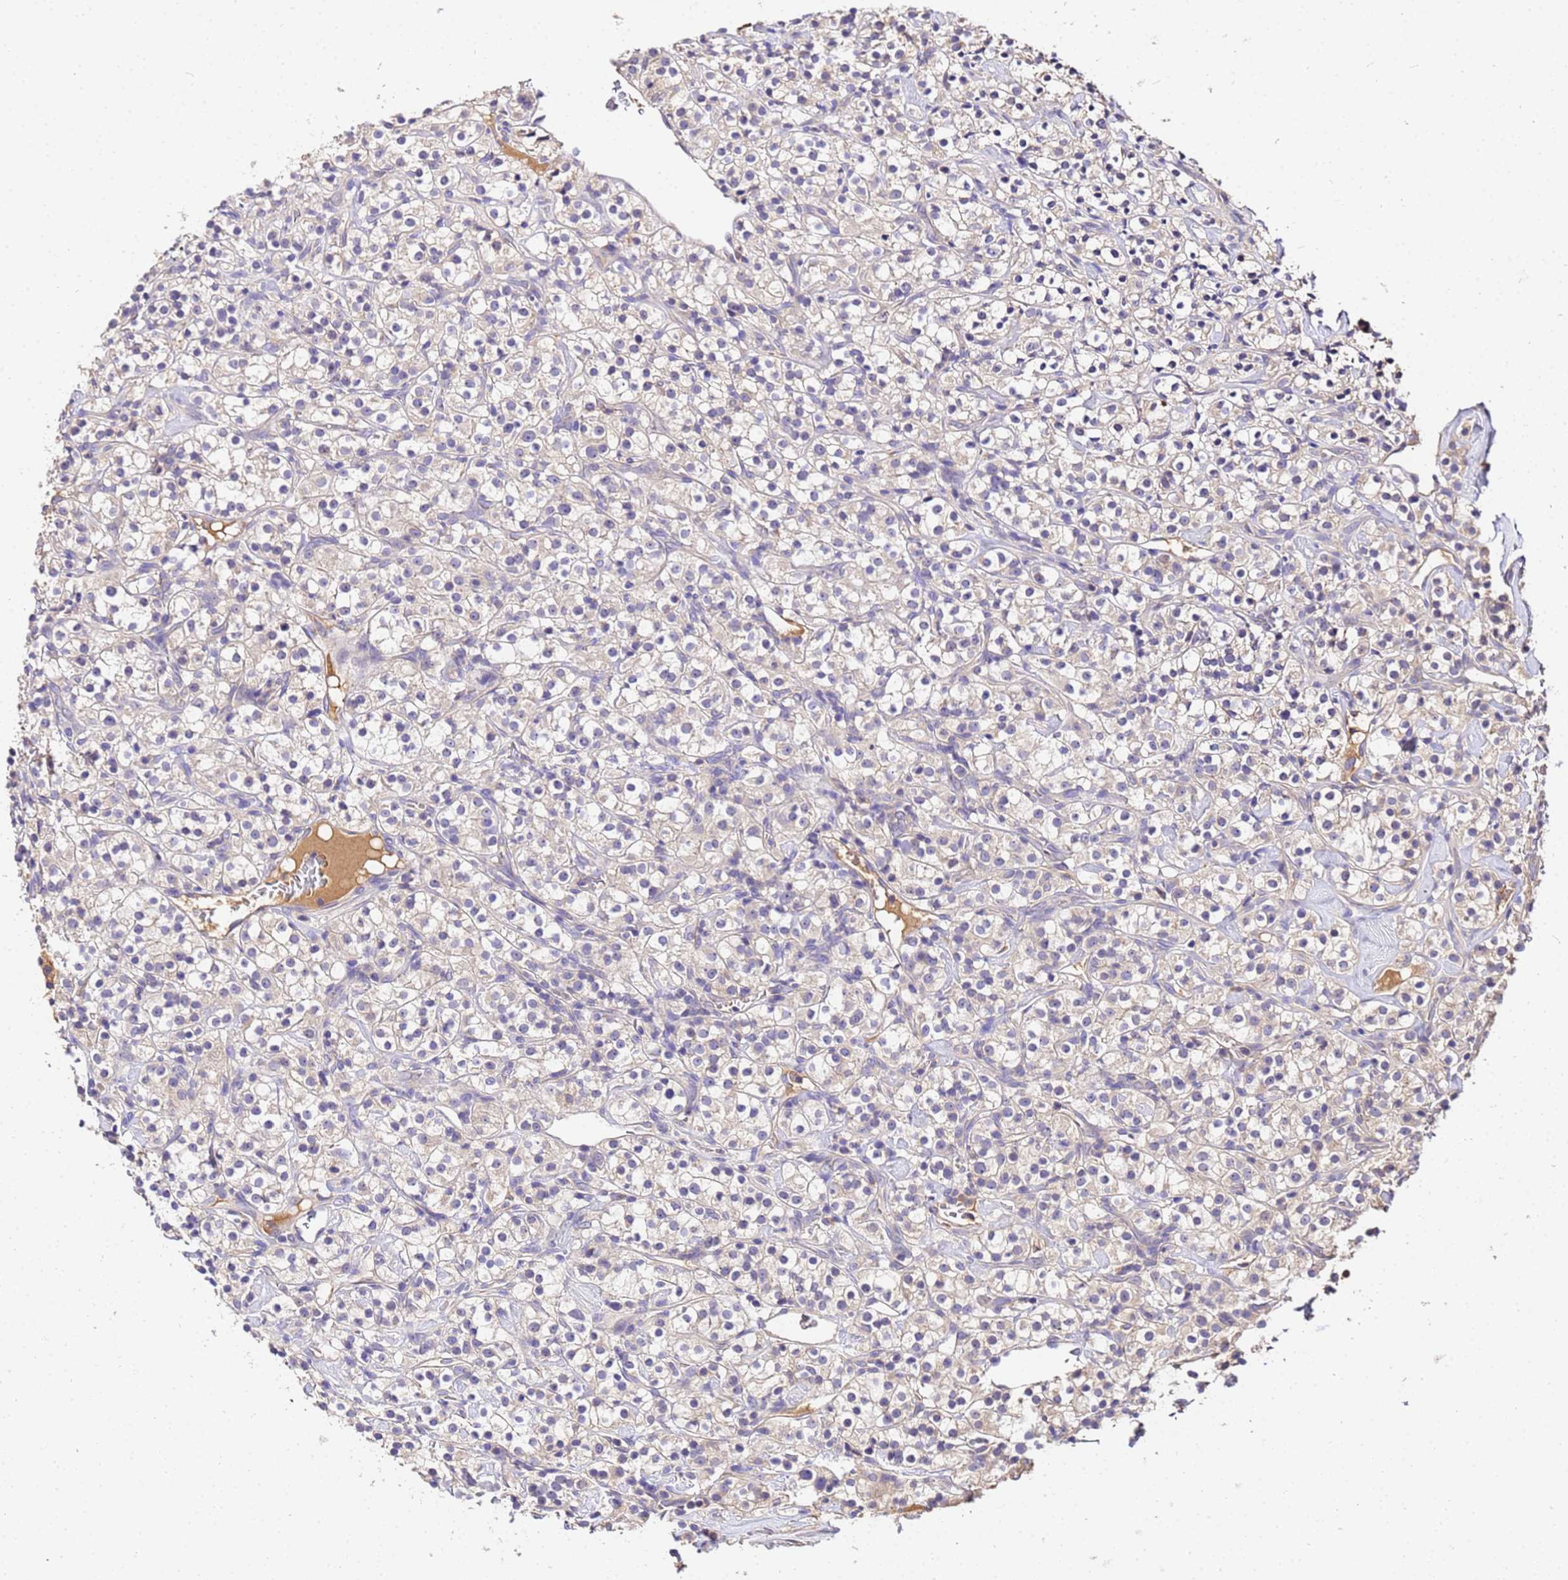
{"staining": {"intensity": "negative", "quantity": "none", "location": "none"}, "tissue": "renal cancer", "cell_type": "Tumor cells", "image_type": "cancer", "snomed": [{"axis": "morphology", "description": "Adenocarcinoma, NOS"}, {"axis": "topography", "description": "Kidney"}], "caption": "An immunohistochemistry (IHC) histopathology image of renal cancer (adenocarcinoma) is shown. There is no staining in tumor cells of renal cancer (adenocarcinoma).", "gene": "MTERF1", "patient": {"sex": "male", "age": 77}}